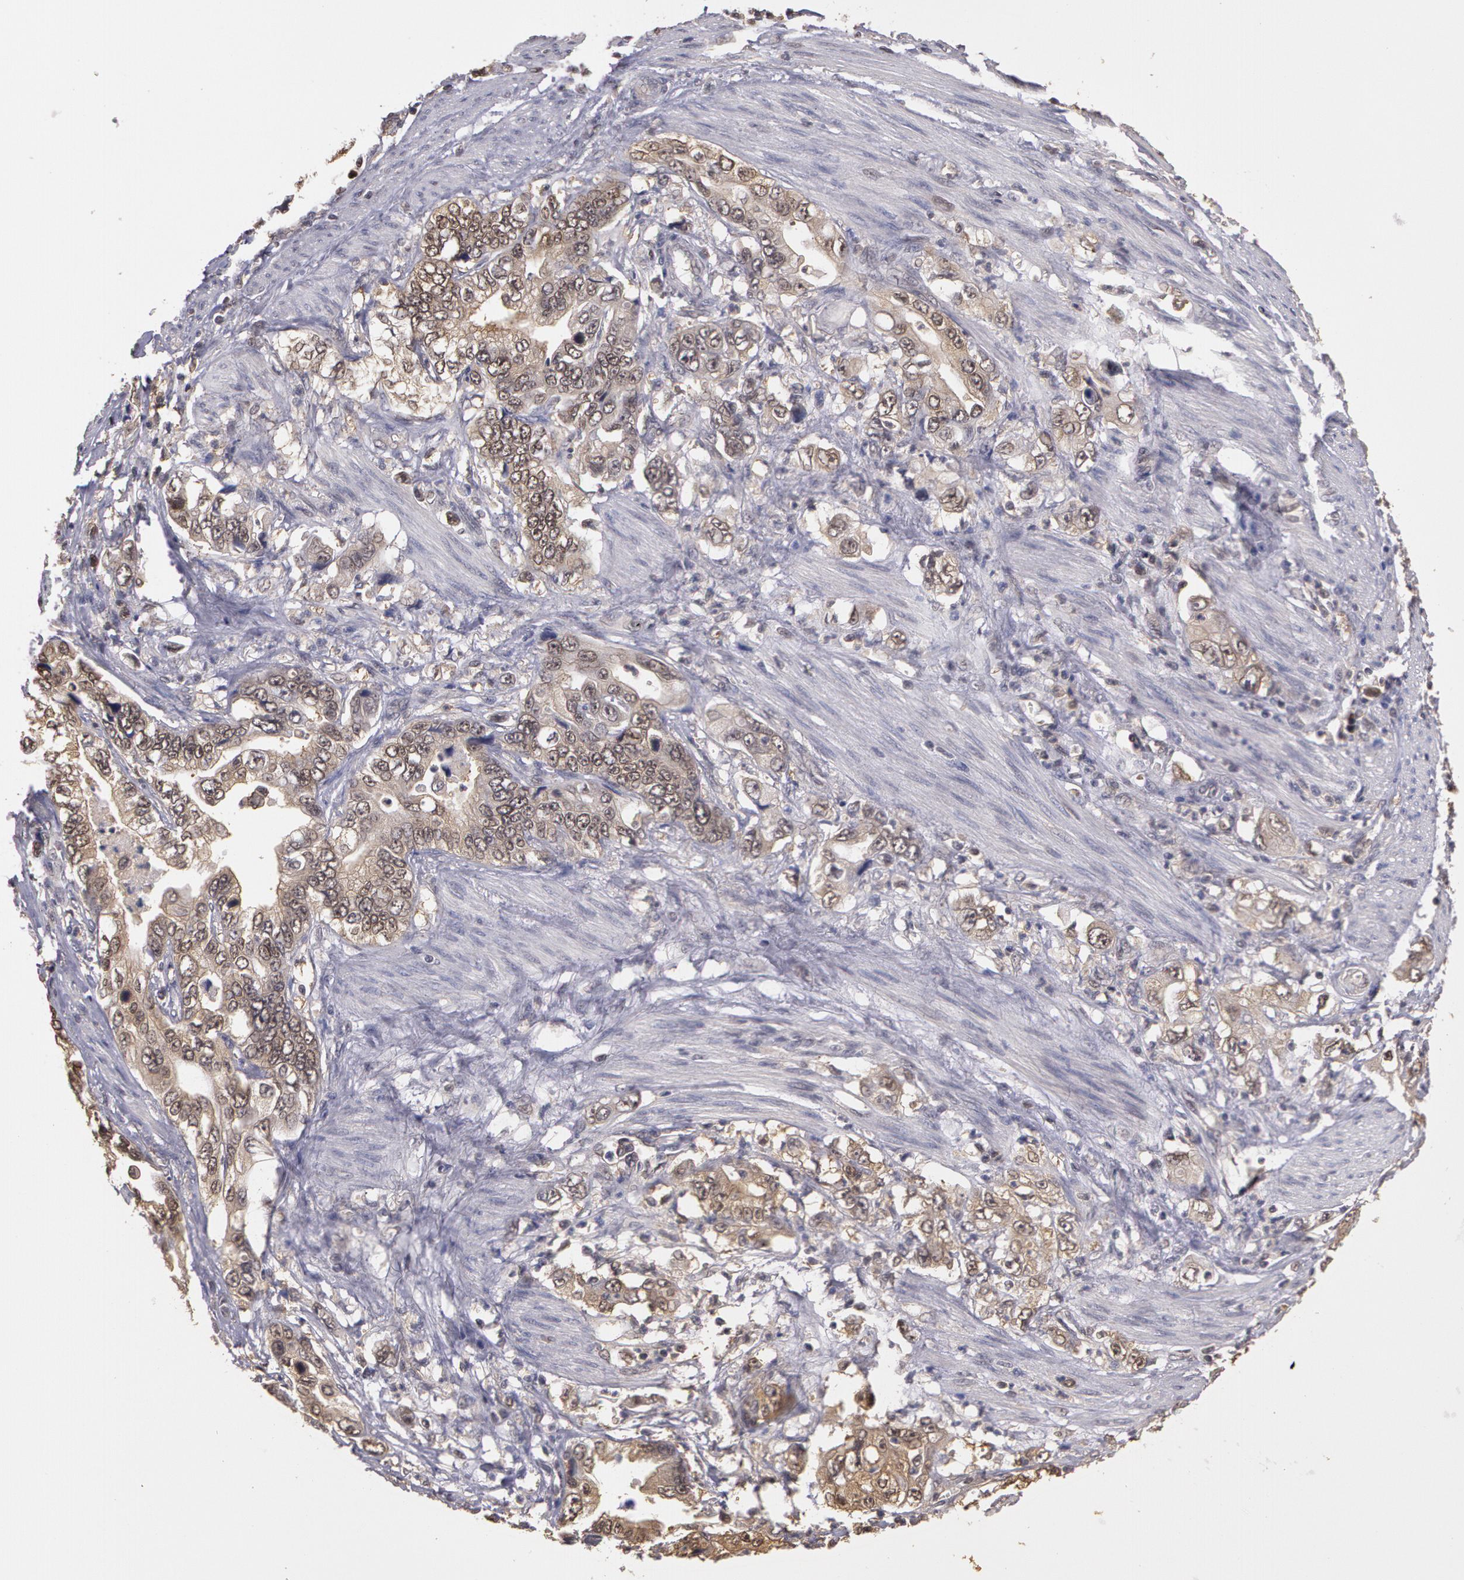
{"staining": {"intensity": "weak", "quantity": "25%-75%", "location": "cytoplasmic/membranous"}, "tissue": "stomach cancer", "cell_type": "Tumor cells", "image_type": "cancer", "snomed": [{"axis": "morphology", "description": "Adenocarcinoma, NOS"}, {"axis": "topography", "description": "Pancreas"}, {"axis": "topography", "description": "Stomach, upper"}], "caption": "Brown immunohistochemical staining in human stomach adenocarcinoma demonstrates weak cytoplasmic/membranous staining in about 25%-75% of tumor cells.", "gene": "AHSA1", "patient": {"sex": "male", "age": 77}}